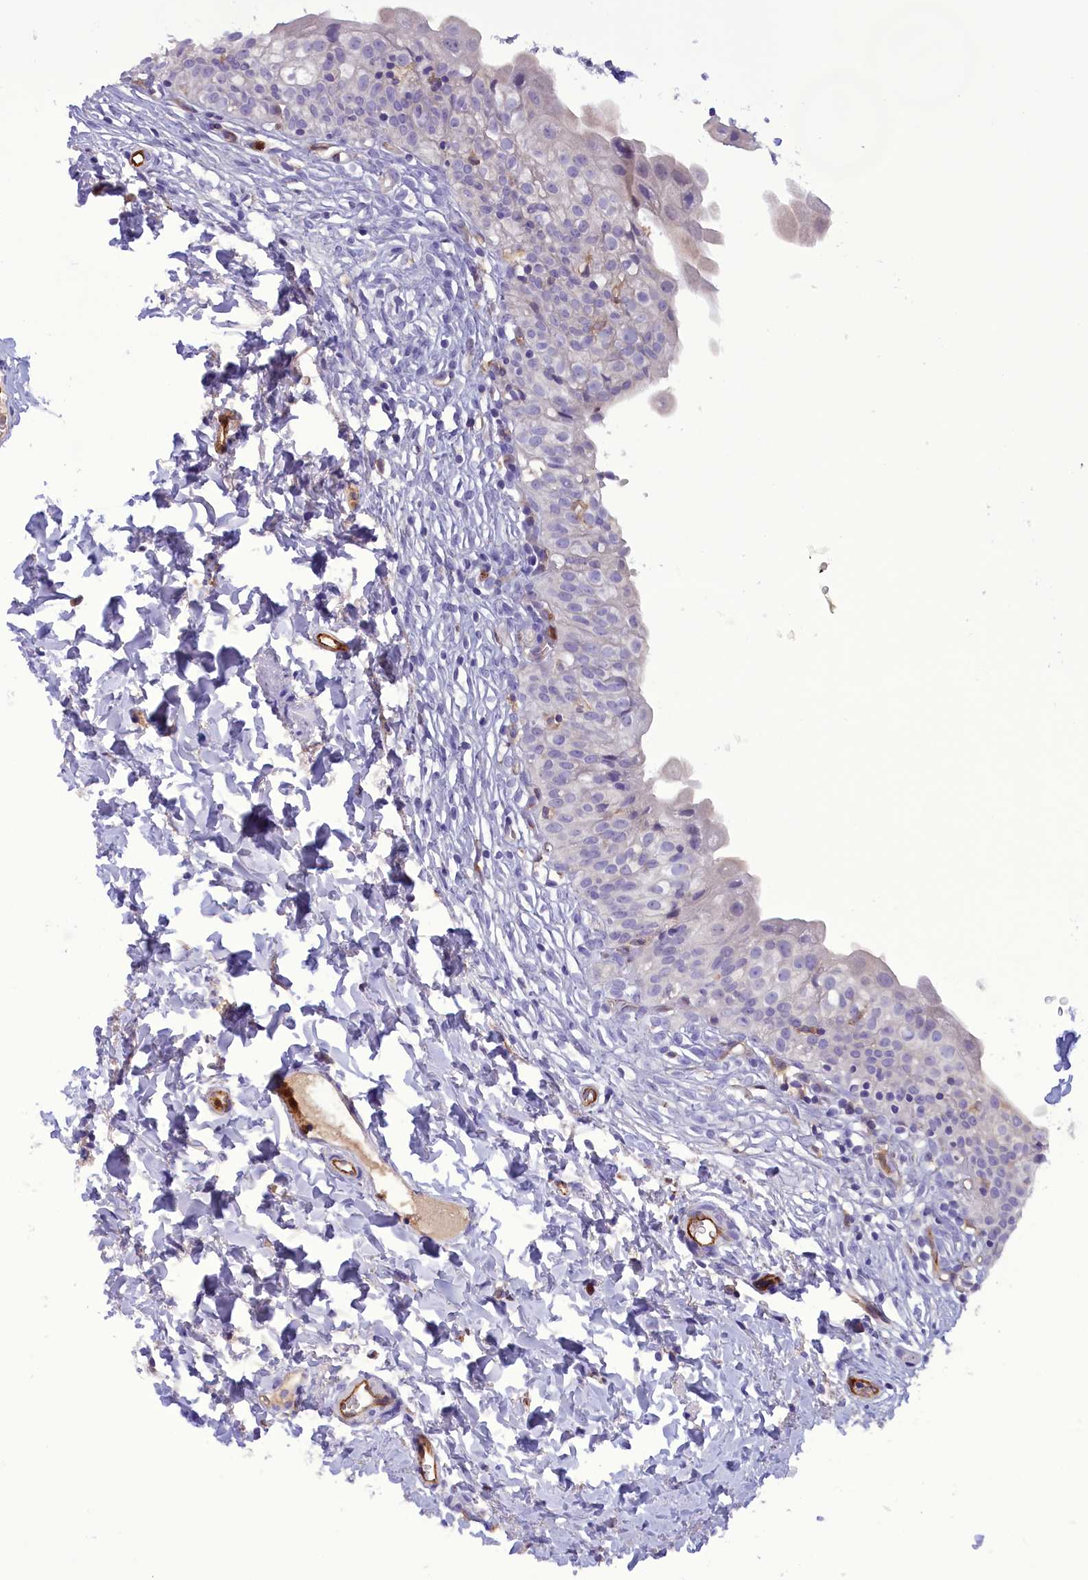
{"staining": {"intensity": "negative", "quantity": "none", "location": "none"}, "tissue": "urinary bladder", "cell_type": "Urothelial cells", "image_type": "normal", "snomed": [{"axis": "morphology", "description": "Normal tissue, NOS"}, {"axis": "topography", "description": "Urinary bladder"}], "caption": "IHC histopathology image of benign urinary bladder: urinary bladder stained with DAB (3,3'-diaminobenzidine) exhibits no significant protein positivity in urothelial cells.", "gene": "FAM149B1", "patient": {"sex": "male", "age": 55}}